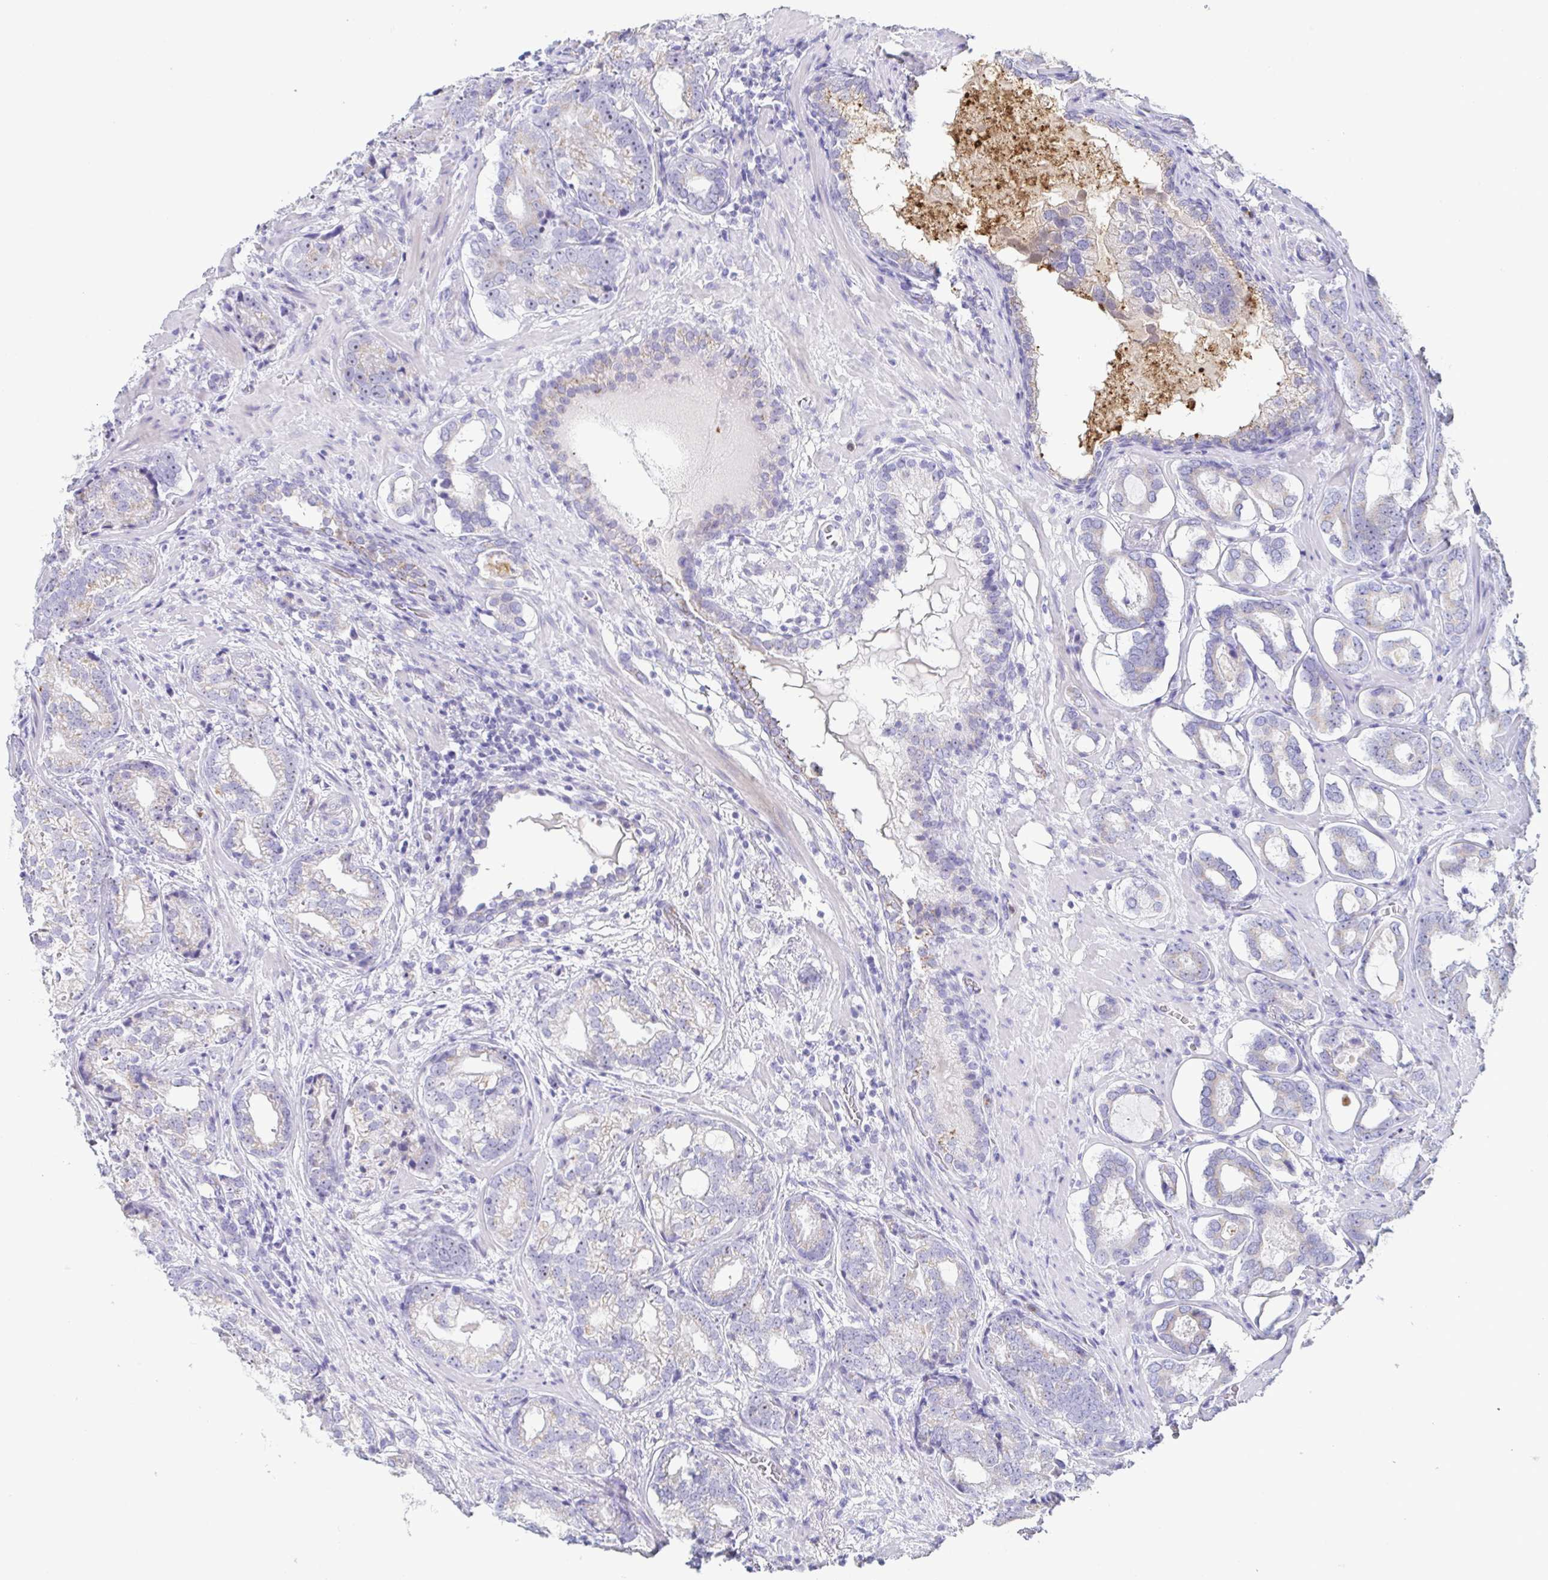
{"staining": {"intensity": "negative", "quantity": "none", "location": "none"}, "tissue": "prostate cancer", "cell_type": "Tumor cells", "image_type": "cancer", "snomed": [{"axis": "morphology", "description": "Adenocarcinoma, High grade"}, {"axis": "topography", "description": "Prostate"}], "caption": "DAB (3,3'-diaminobenzidine) immunohistochemical staining of human high-grade adenocarcinoma (prostate) demonstrates no significant positivity in tumor cells. (DAB (3,3'-diaminobenzidine) immunohistochemistry (IHC), high magnification).", "gene": "AZU1", "patient": {"sex": "male", "age": 75}}